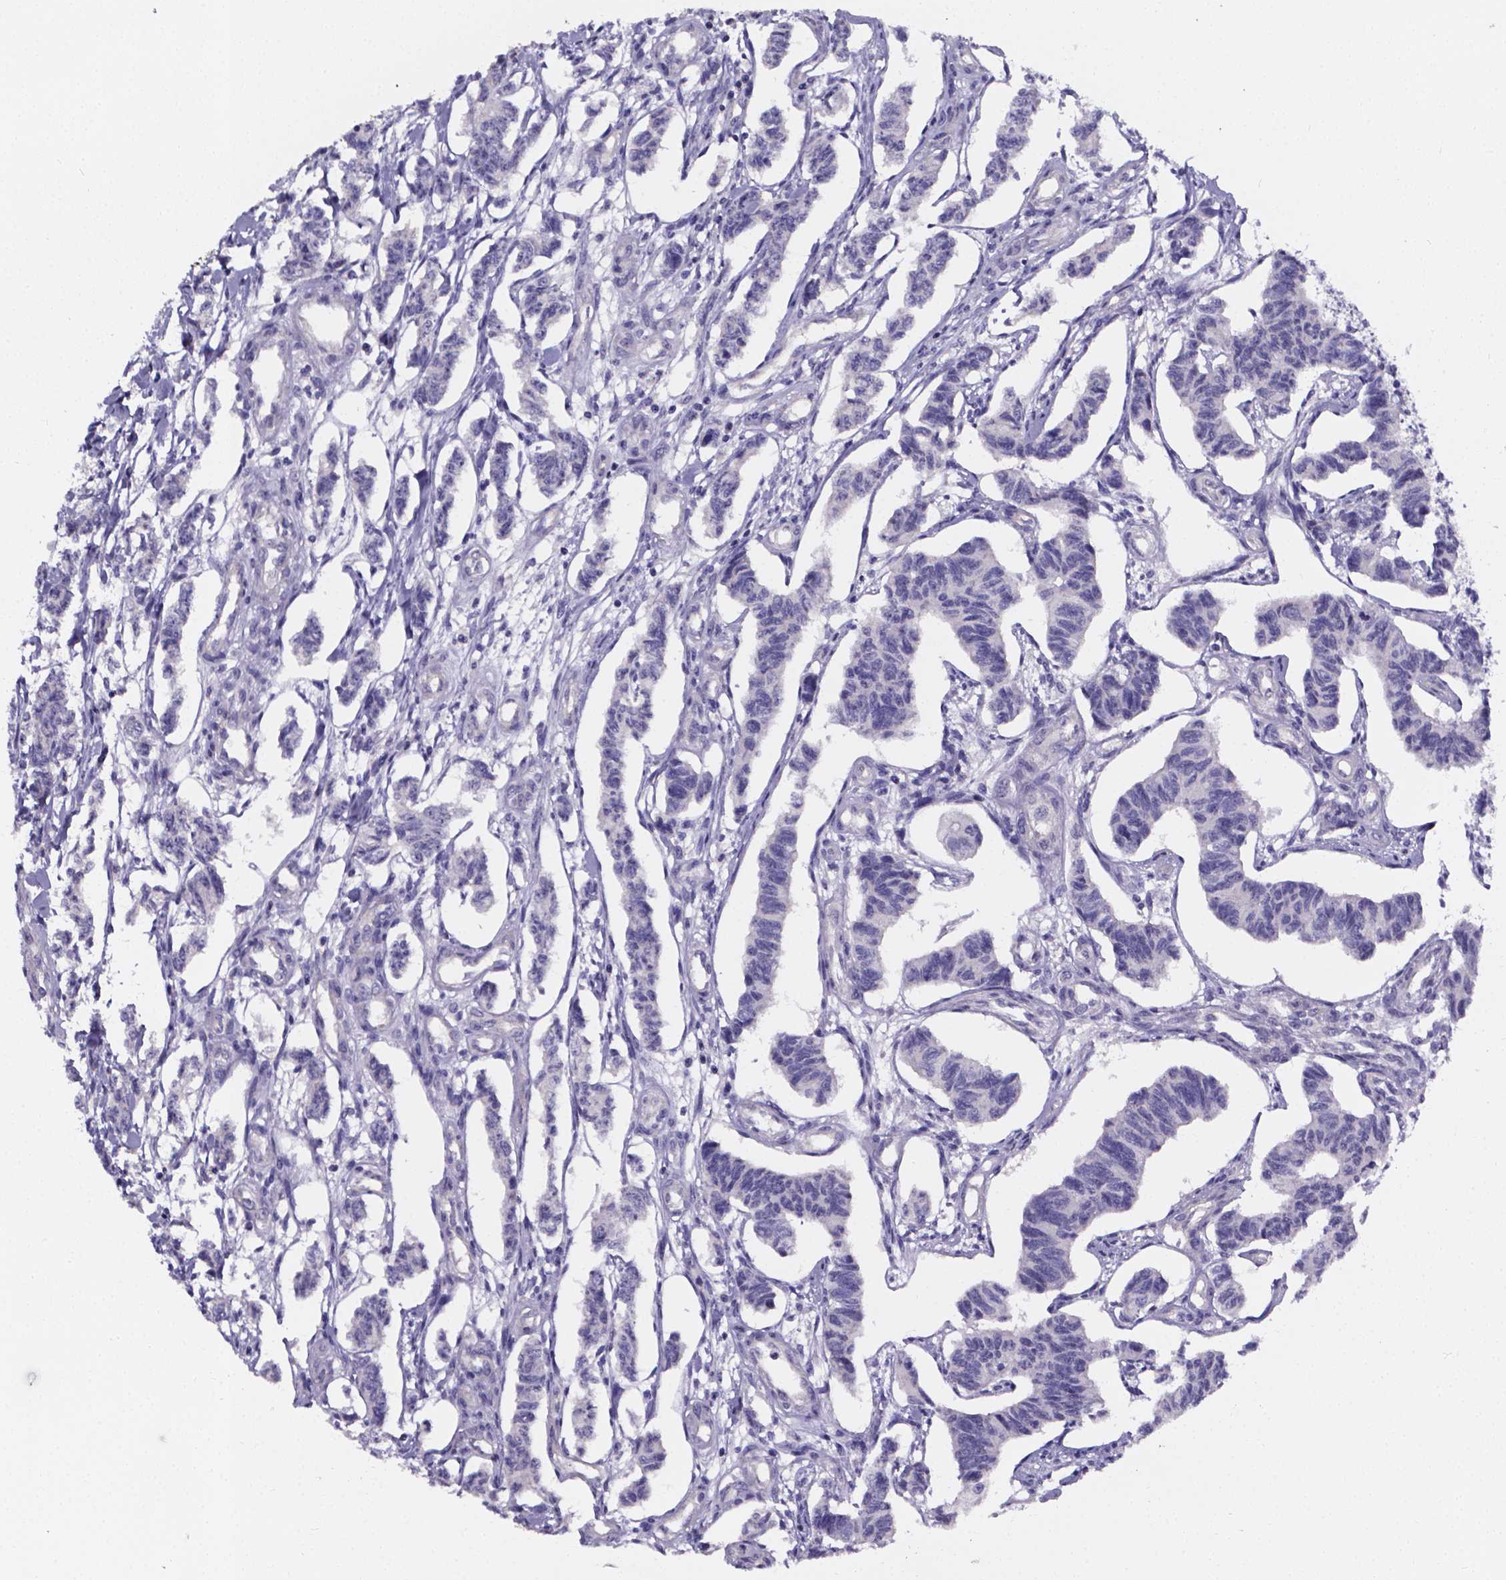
{"staining": {"intensity": "negative", "quantity": "none", "location": "none"}, "tissue": "carcinoid", "cell_type": "Tumor cells", "image_type": "cancer", "snomed": [{"axis": "morphology", "description": "Carcinoid, malignant, NOS"}, {"axis": "topography", "description": "Kidney"}], "caption": "IHC micrograph of neoplastic tissue: carcinoid stained with DAB (3,3'-diaminobenzidine) shows no significant protein staining in tumor cells.", "gene": "CACNG8", "patient": {"sex": "female", "age": 41}}